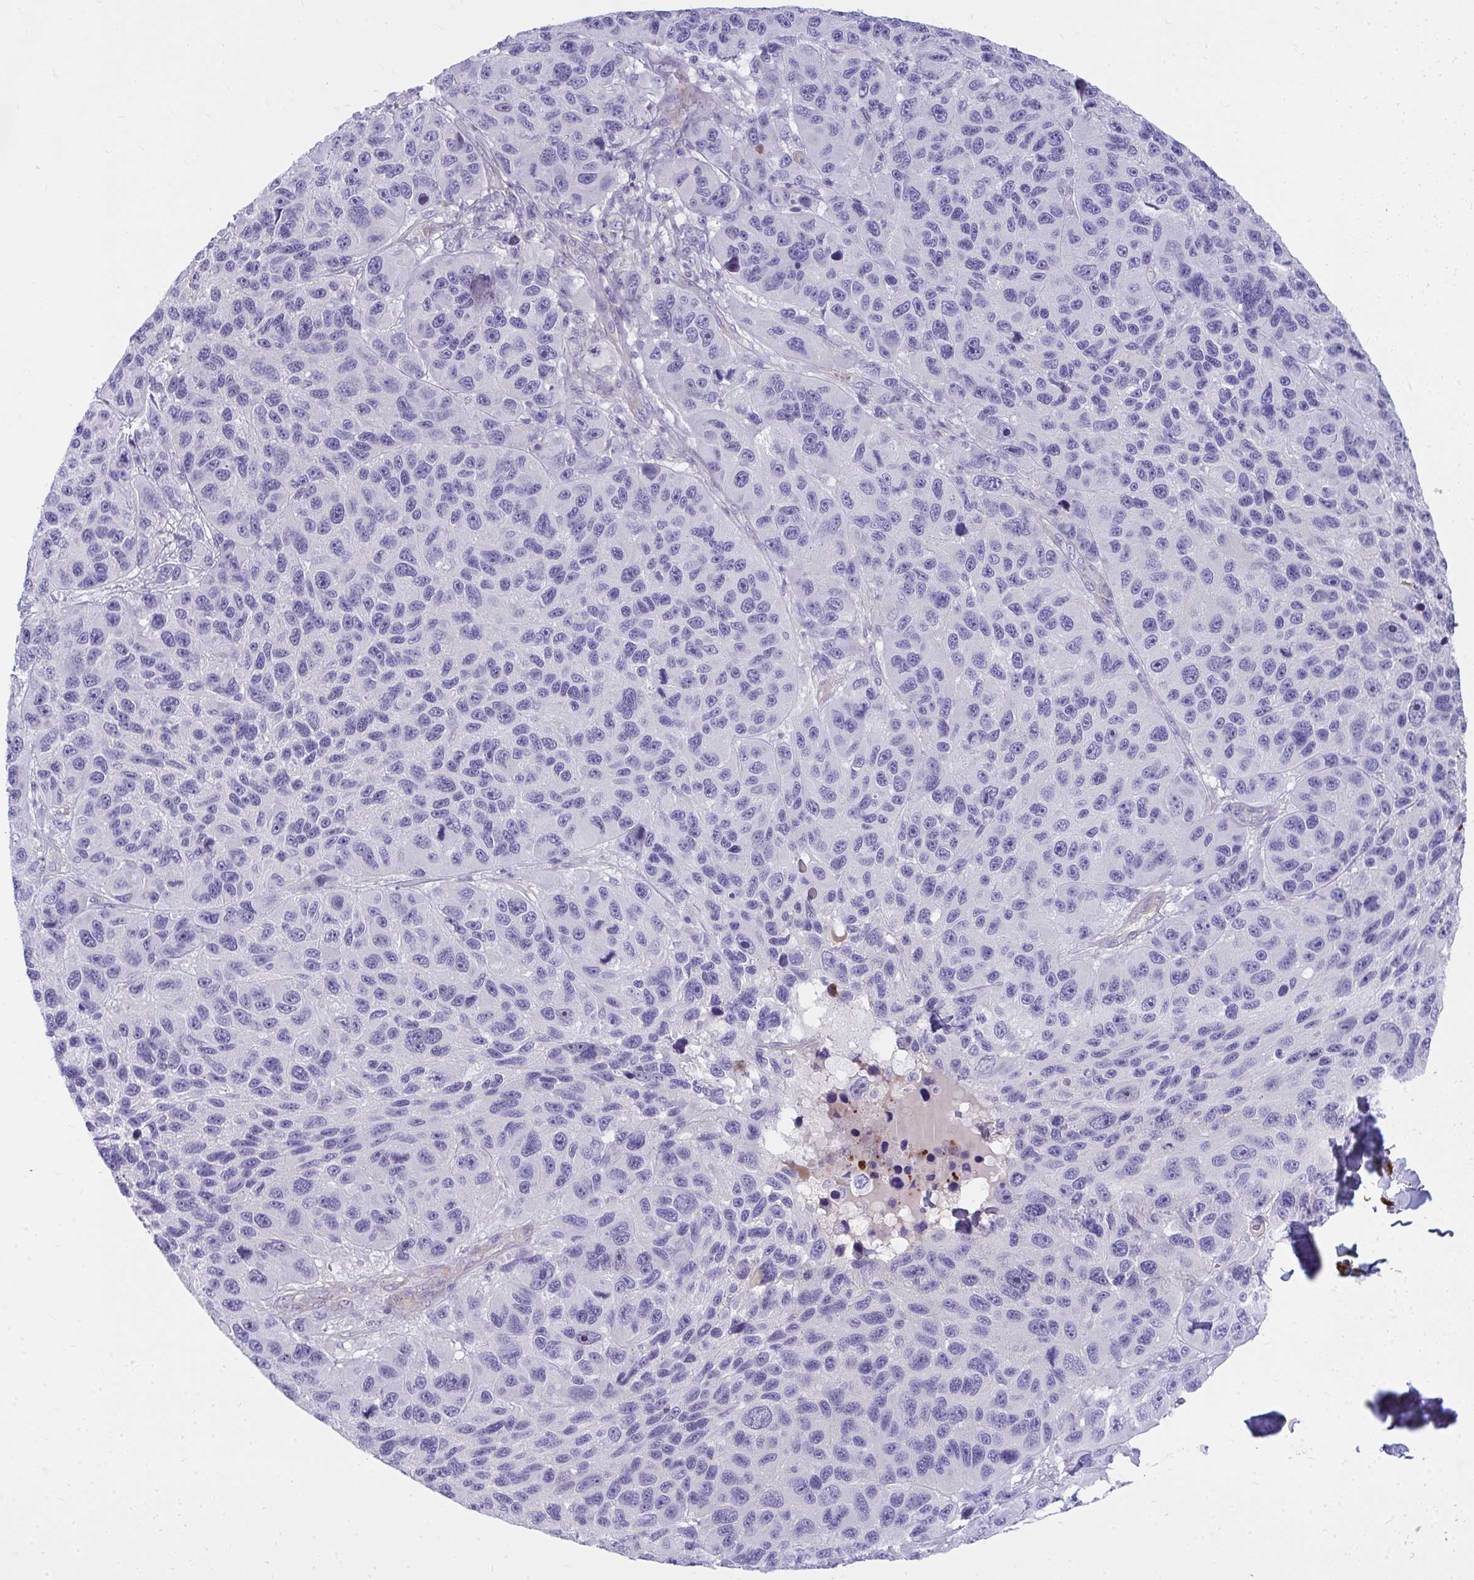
{"staining": {"intensity": "negative", "quantity": "none", "location": "none"}, "tissue": "melanoma", "cell_type": "Tumor cells", "image_type": "cancer", "snomed": [{"axis": "morphology", "description": "Malignant melanoma, NOS"}, {"axis": "topography", "description": "Skin"}], "caption": "Immunohistochemistry (IHC) of malignant melanoma exhibits no positivity in tumor cells.", "gene": "LRRC36", "patient": {"sex": "male", "age": 53}}